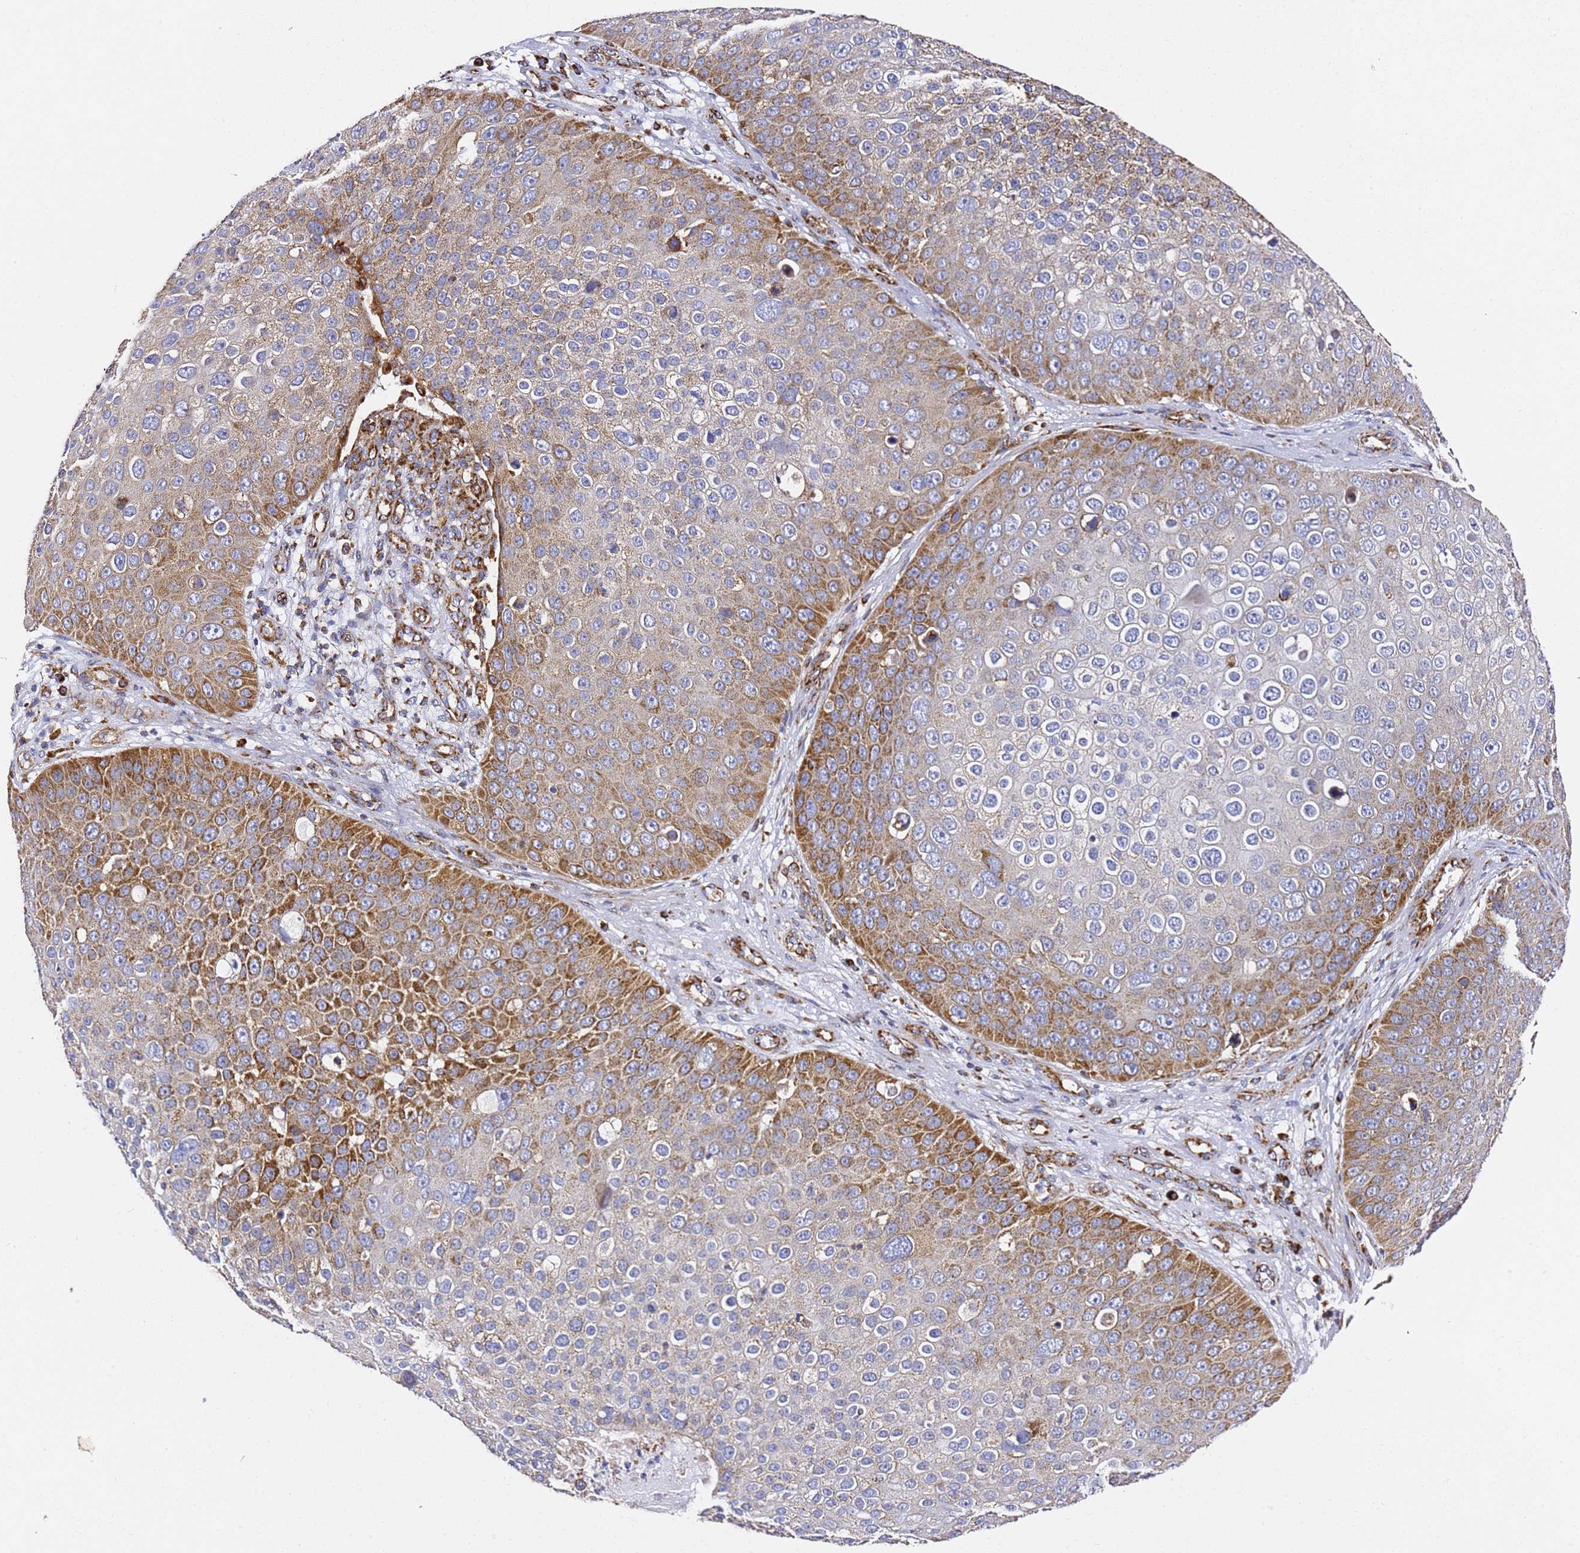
{"staining": {"intensity": "moderate", "quantity": "25%-75%", "location": "cytoplasmic/membranous"}, "tissue": "skin cancer", "cell_type": "Tumor cells", "image_type": "cancer", "snomed": [{"axis": "morphology", "description": "Squamous cell carcinoma, NOS"}, {"axis": "topography", "description": "Skin"}], "caption": "Brown immunohistochemical staining in squamous cell carcinoma (skin) shows moderate cytoplasmic/membranous expression in approximately 25%-75% of tumor cells. Nuclei are stained in blue.", "gene": "NDUFA3", "patient": {"sex": "male", "age": 71}}